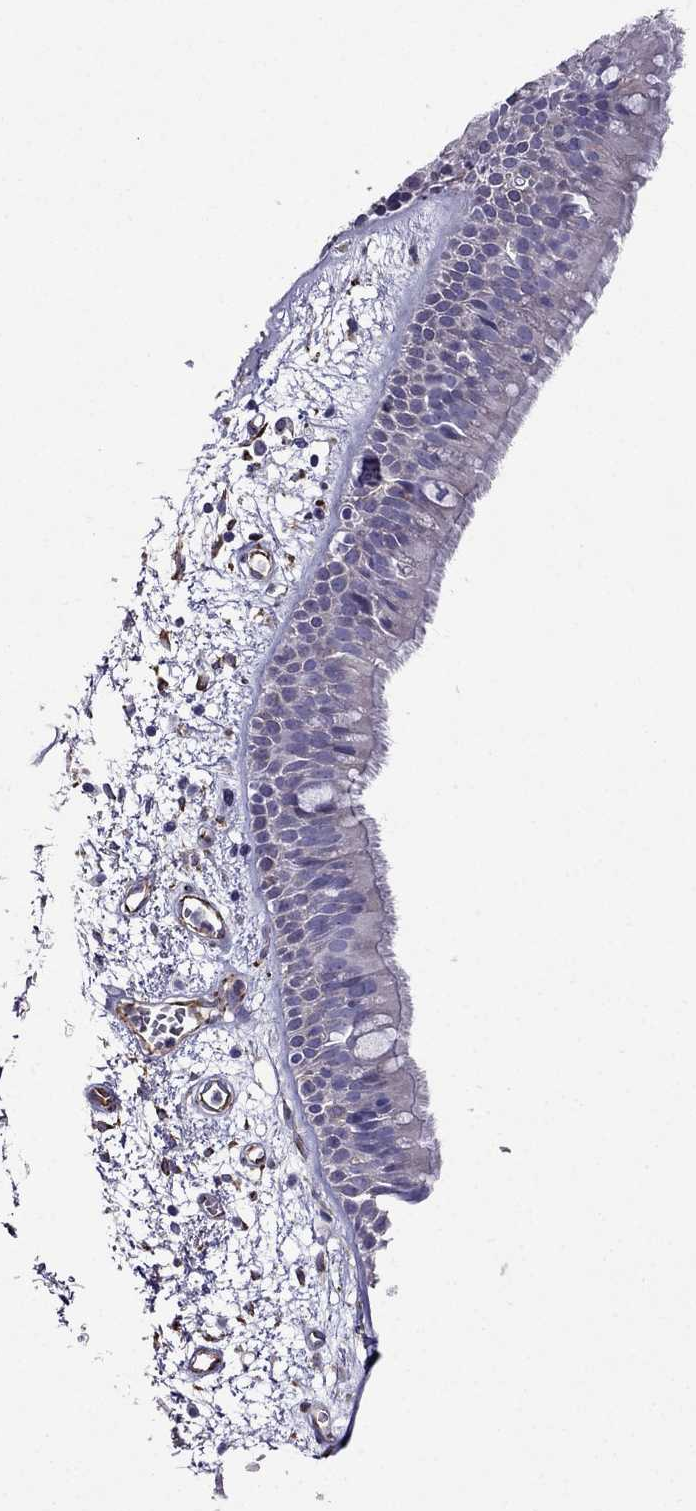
{"staining": {"intensity": "negative", "quantity": "none", "location": "none"}, "tissue": "bronchus", "cell_type": "Respiratory epithelial cells", "image_type": "normal", "snomed": [{"axis": "morphology", "description": "Normal tissue, NOS"}, {"axis": "morphology", "description": "Squamous cell carcinoma, NOS"}, {"axis": "topography", "description": "Cartilage tissue"}, {"axis": "topography", "description": "Bronchus"}, {"axis": "topography", "description": "Lung"}], "caption": "Immunohistochemistry (IHC) image of unremarkable bronchus: human bronchus stained with DAB (3,3'-diaminobenzidine) reveals no significant protein expression in respiratory epithelial cells.", "gene": "IKBIP", "patient": {"sex": "male", "age": 66}}